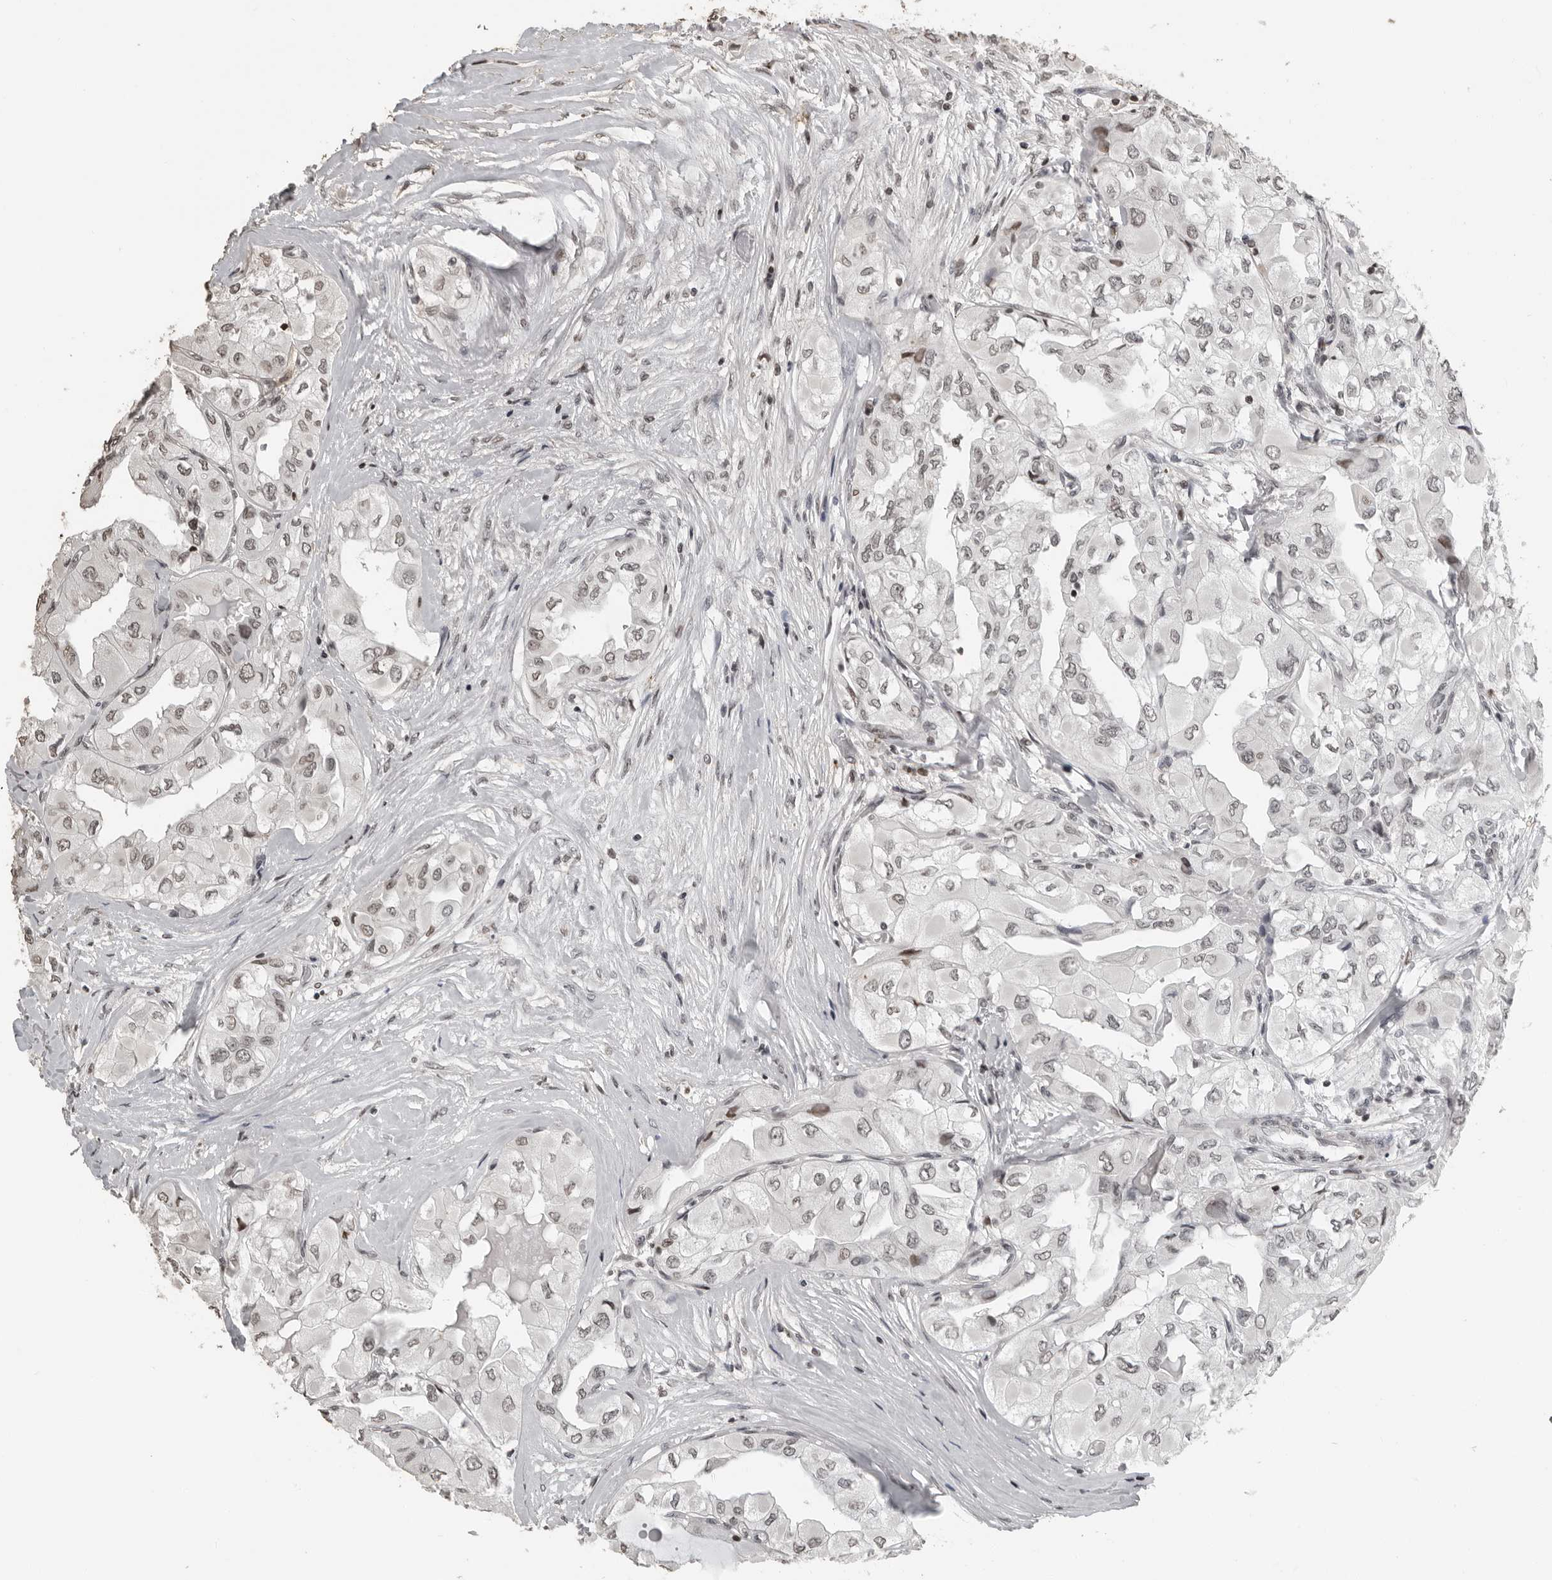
{"staining": {"intensity": "weak", "quantity": "25%-75%", "location": "nuclear"}, "tissue": "thyroid cancer", "cell_type": "Tumor cells", "image_type": "cancer", "snomed": [{"axis": "morphology", "description": "Papillary adenocarcinoma, NOS"}, {"axis": "topography", "description": "Thyroid gland"}], "caption": "The photomicrograph displays staining of papillary adenocarcinoma (thyroid), revealing weak nuclear protein positivity (brown color) within tumor cells.", "gene": "ORC1", "patient": {"sex": "female", "age": 59}}